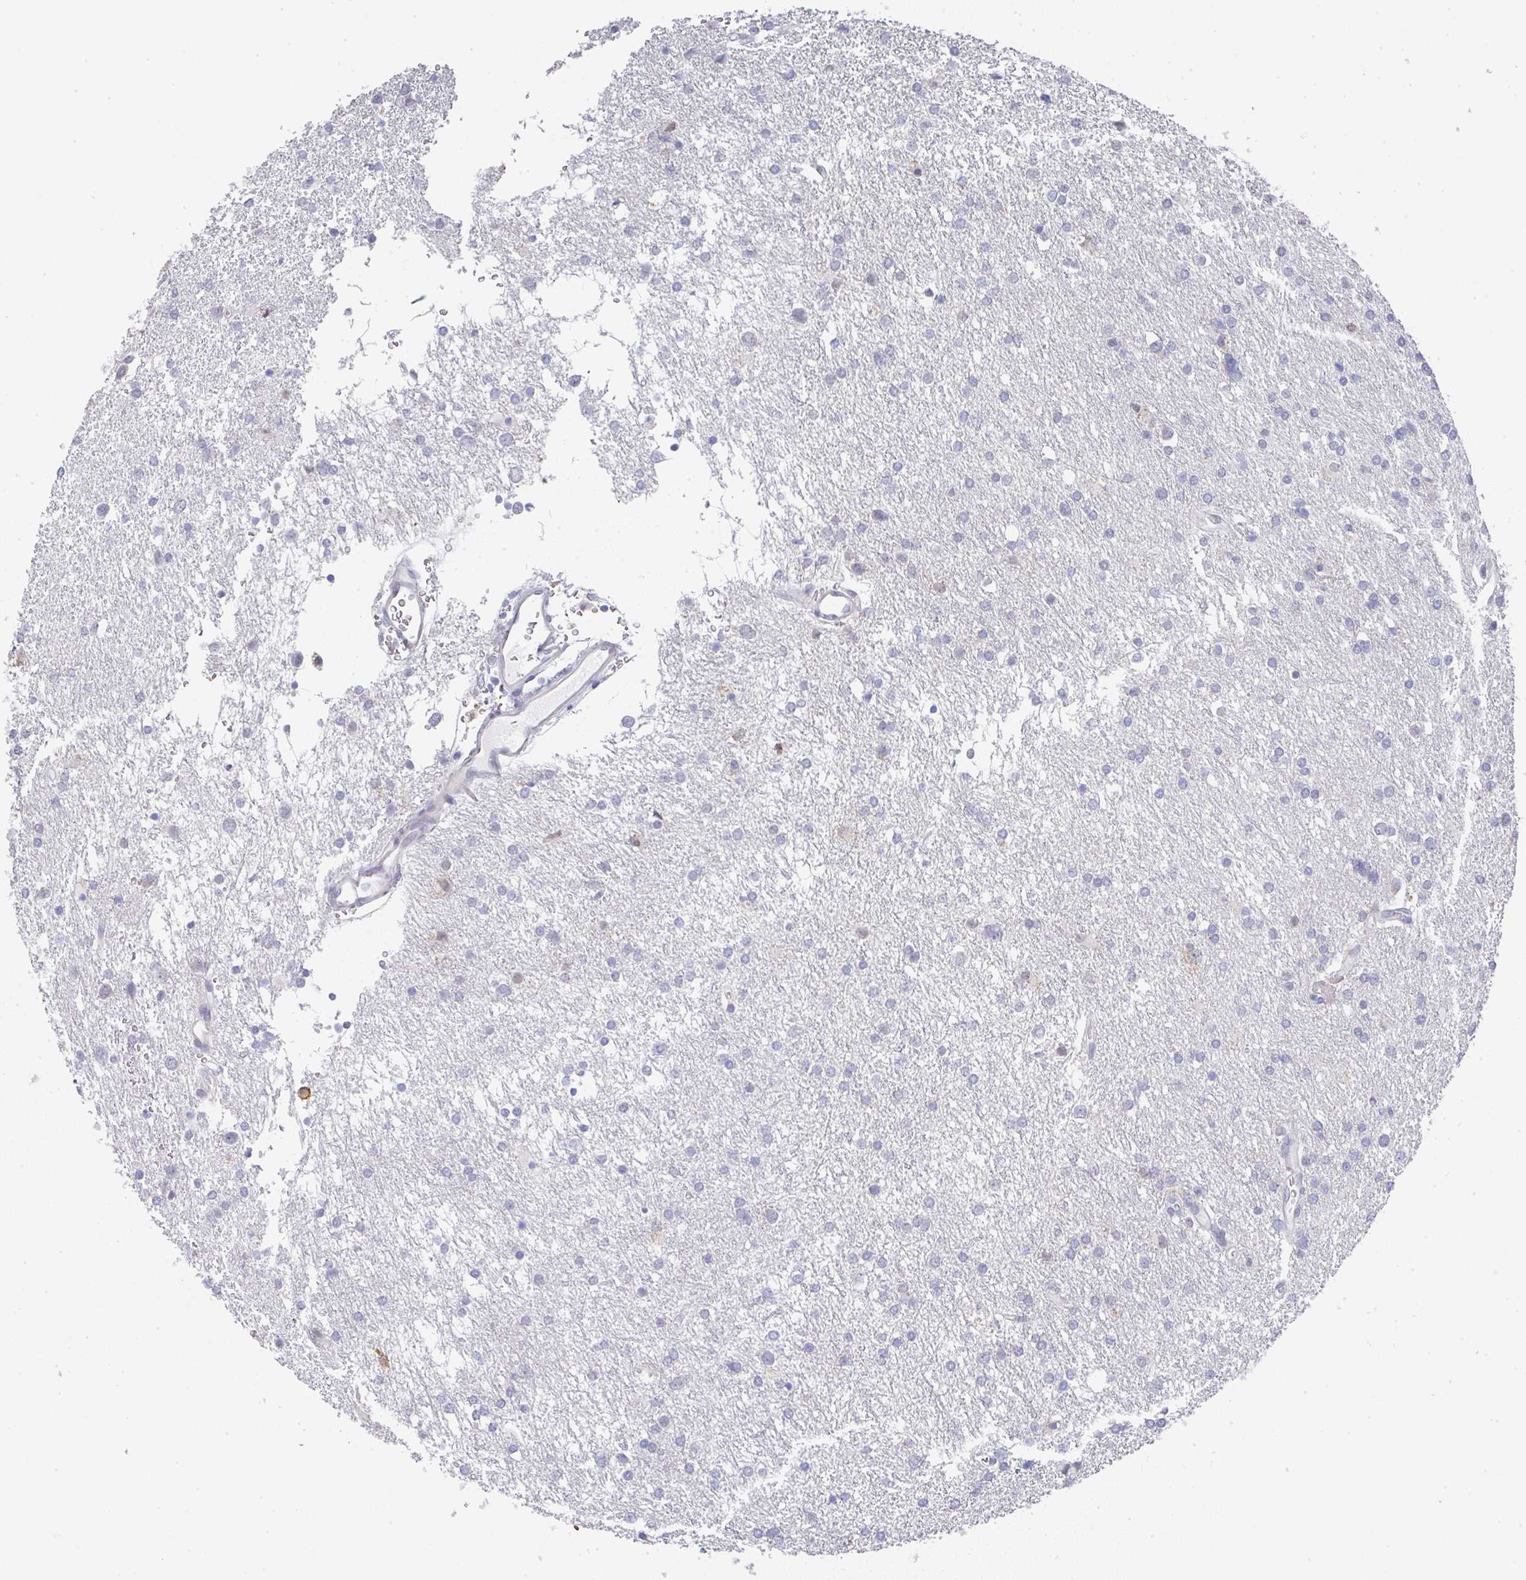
{"staining": {"intensity": "negative", "quantity": "none", "location": "none"}, "tissue": "glioma", "cell_type": "Tumor cells", "image_type": "cancer", "snomed": [{"axis": "morphology", "description": "Glioma, malignant, Low grade"}, {"axis": "topography", "description": "Brain"}], "caption": "Malignant glioma (low-grade) stained for a protein using immunohistochemistry displays no positivity tumor cells.", "gene": "NCF1", "patient": {"sex": "female", "age": 32}}